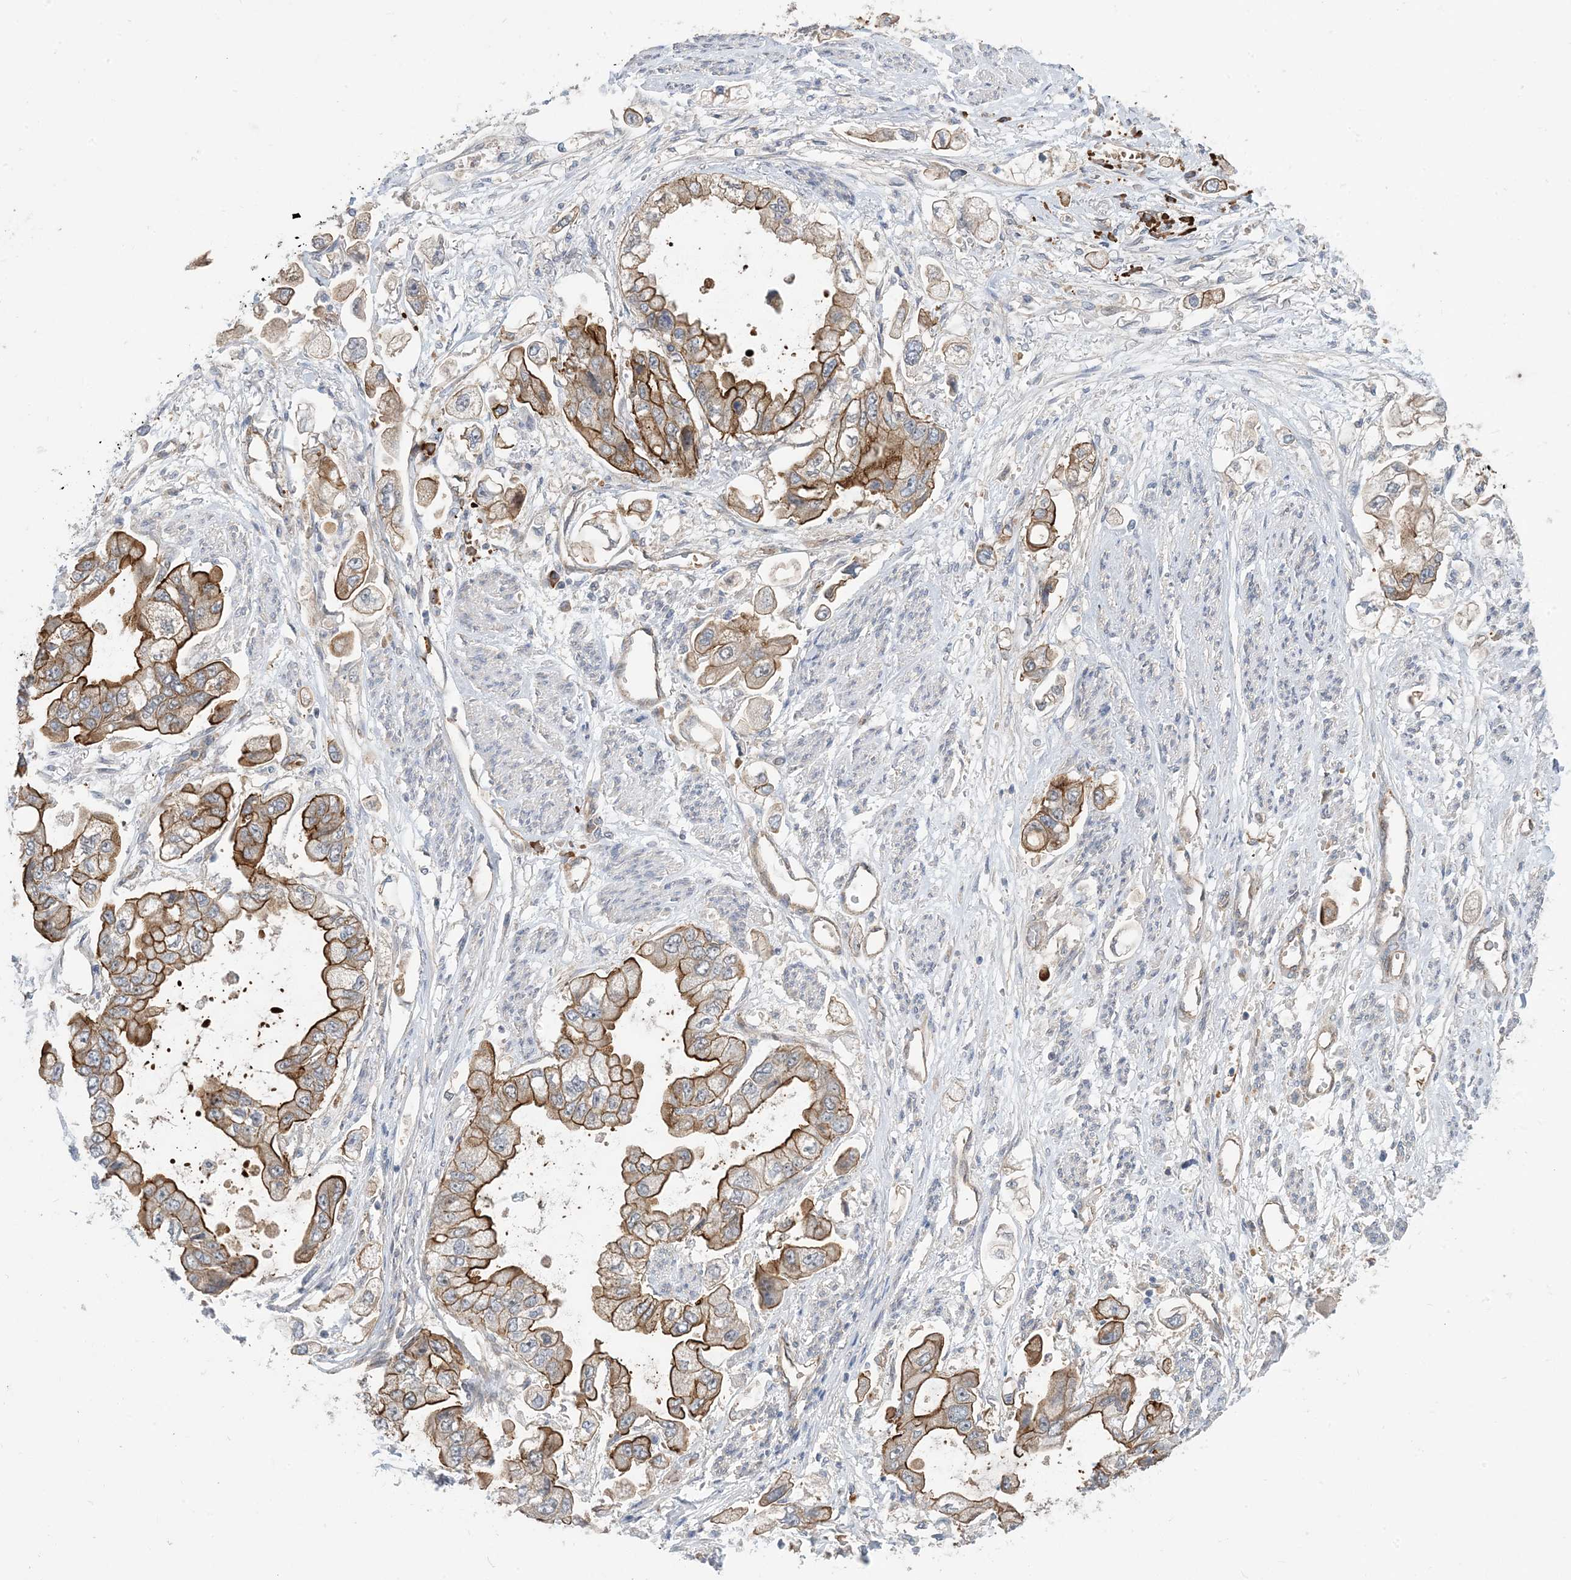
{"staining": {"intensity": "strong", "quantity": ">75%", "location": "cytoplasmic/membranous"}, "tissue": "stomach cancer", "cell_type": "Tumor cells", "image_type": "cancer", "snomed": [{"axis": "morphology", "description": "Adenocarcinoma, NOS"}, {"axis": "topography", "description": "Stomach"}], "caption": "Immunohistochemical staining of human stomach adenocarcinoma exhibits high levels of strong cytoplasmic/membranous protein expression in approximately >75% of tumor cells.", "gene": "AOC1", "patient": {"sex": "male", "age": 62}}